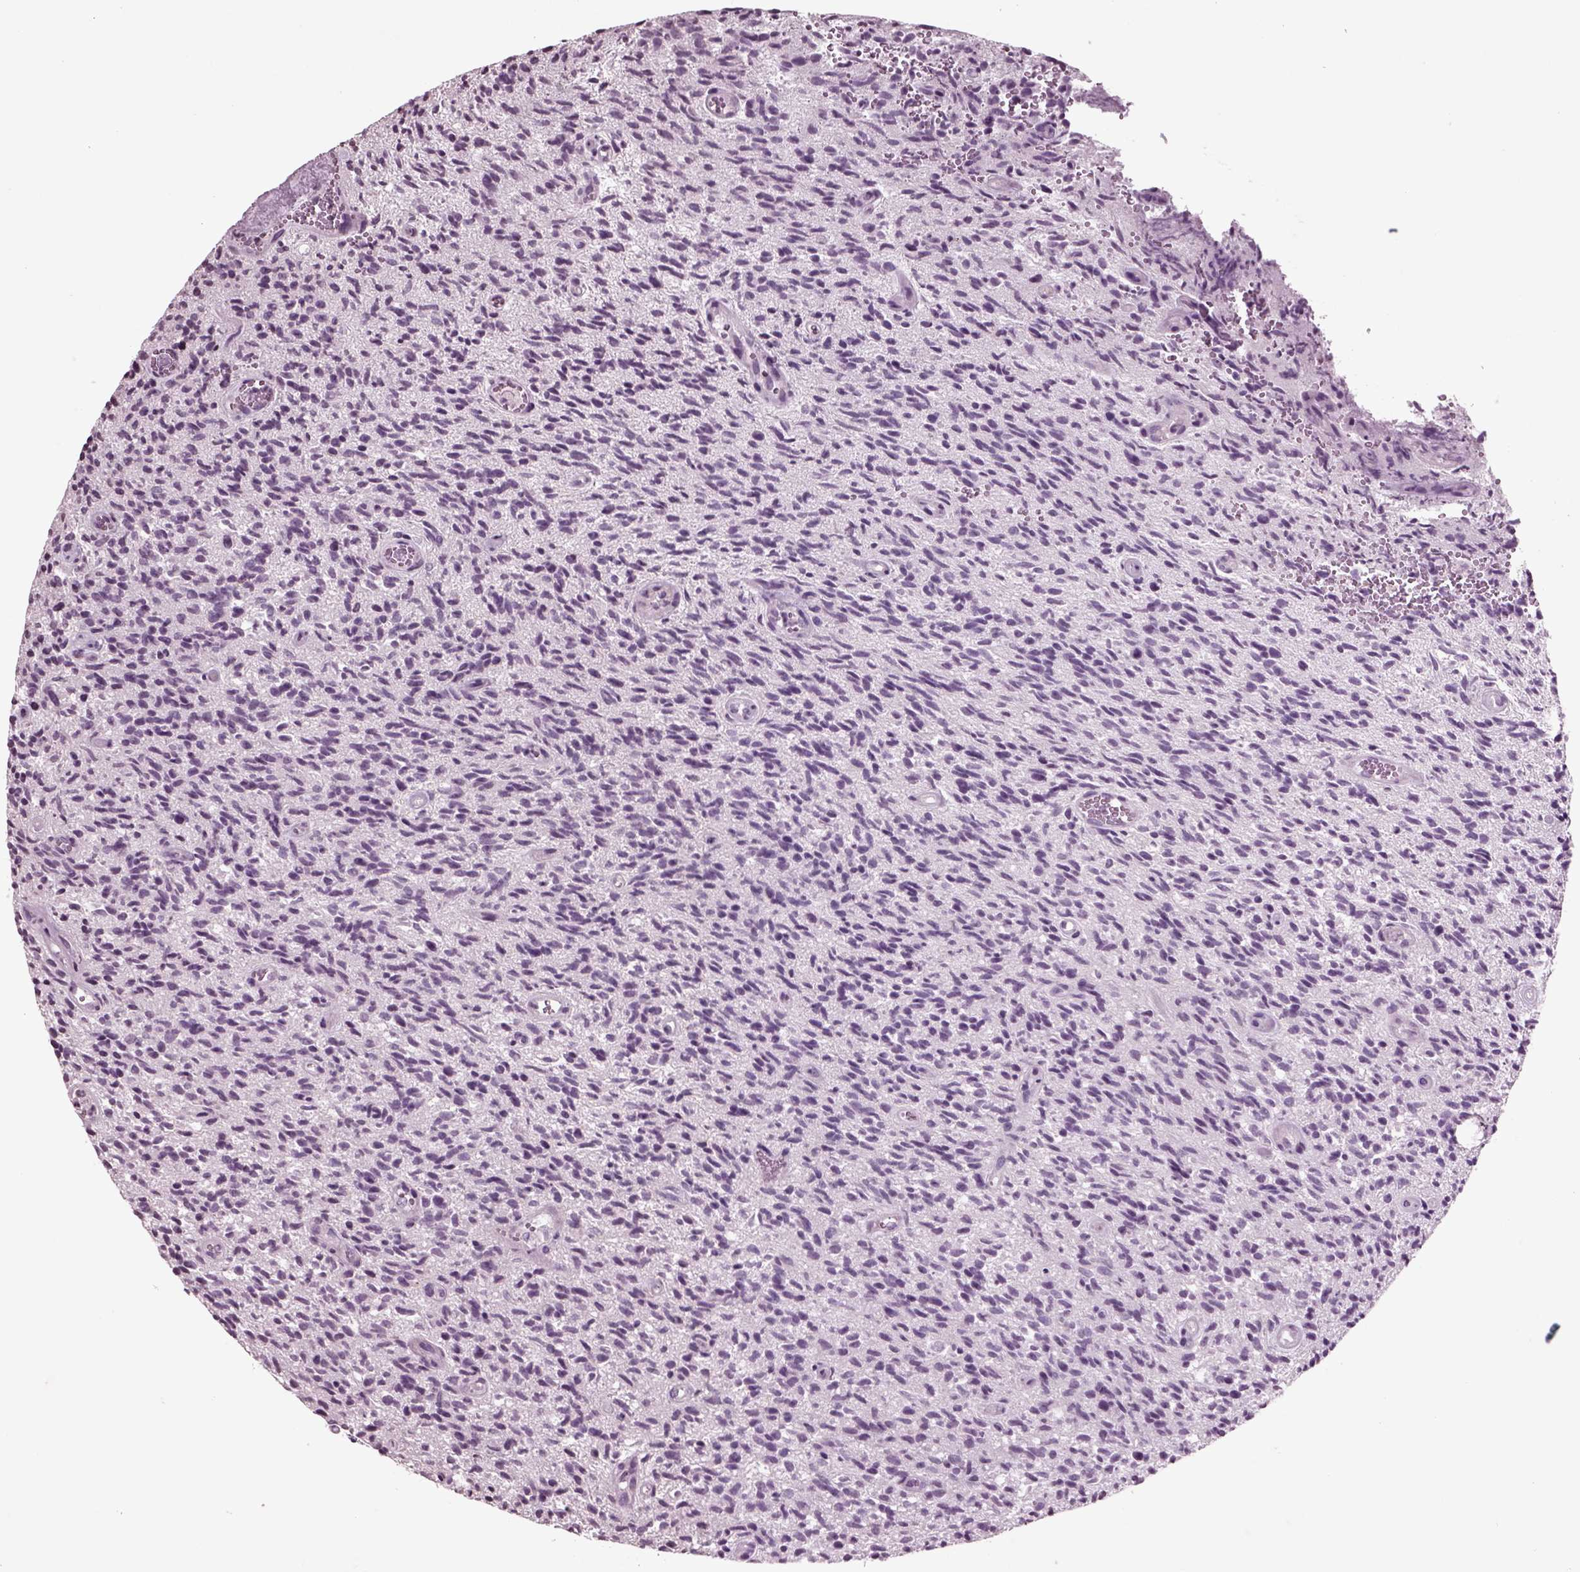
{"staining": {"intensity": "negative", "quantity": "none", "location": "none"}, "tissue": "glioma", "cell_type": "Tumor cells", "image_type": "cancer", "snomed": [{"axis": "morphology", "description": "Glioma, malignant, High grade"}, {"axis": "topography", "description": "Brain"}], "caption": "Immunohistochemistry of glioma reveals no expression in tumor cells.", "gene": "CHGB", "patient": {"sex": "male", "age": 64}}